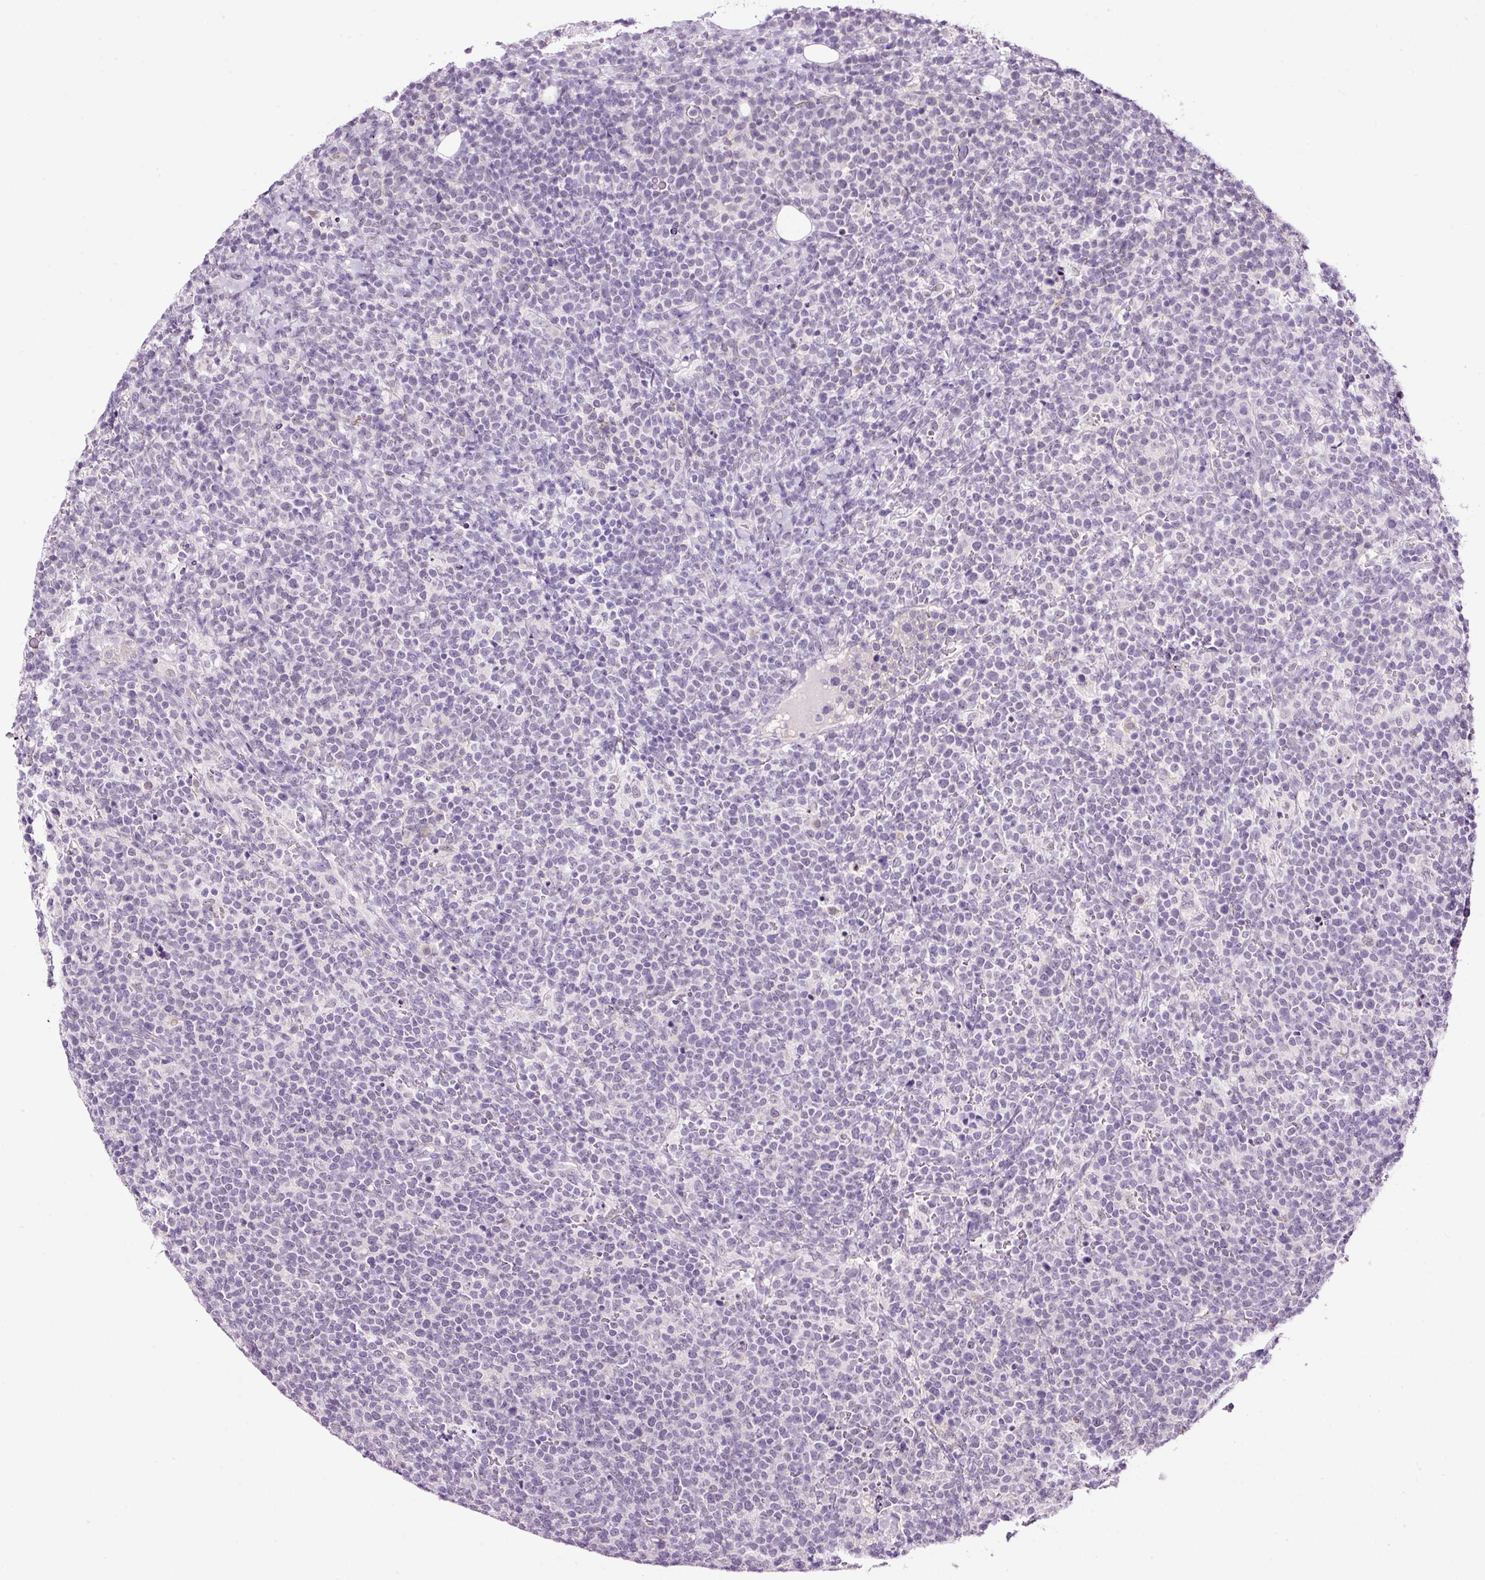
{"staining": {"intensity": "negative", "quantity": "none", "location": "none"}, "tissue": "lymphoma", "cell_type": "Tumor cells", "image_type": "cancer", "snomed": [{"axis": "morphology", "description": "Malignant lymphoma, non-Hodgkin's type, High grade"}, {"axis": "topography", "description": "Lymph node"}], "caption": "Protein analysis of lymphoma exhibits no significant expression in tumor cells. (Immunohistochemistry (ihc), brightfield microscopy, high magnification).", "gene": "RTF2", "patient": {"sex": "male", "age": 61}}